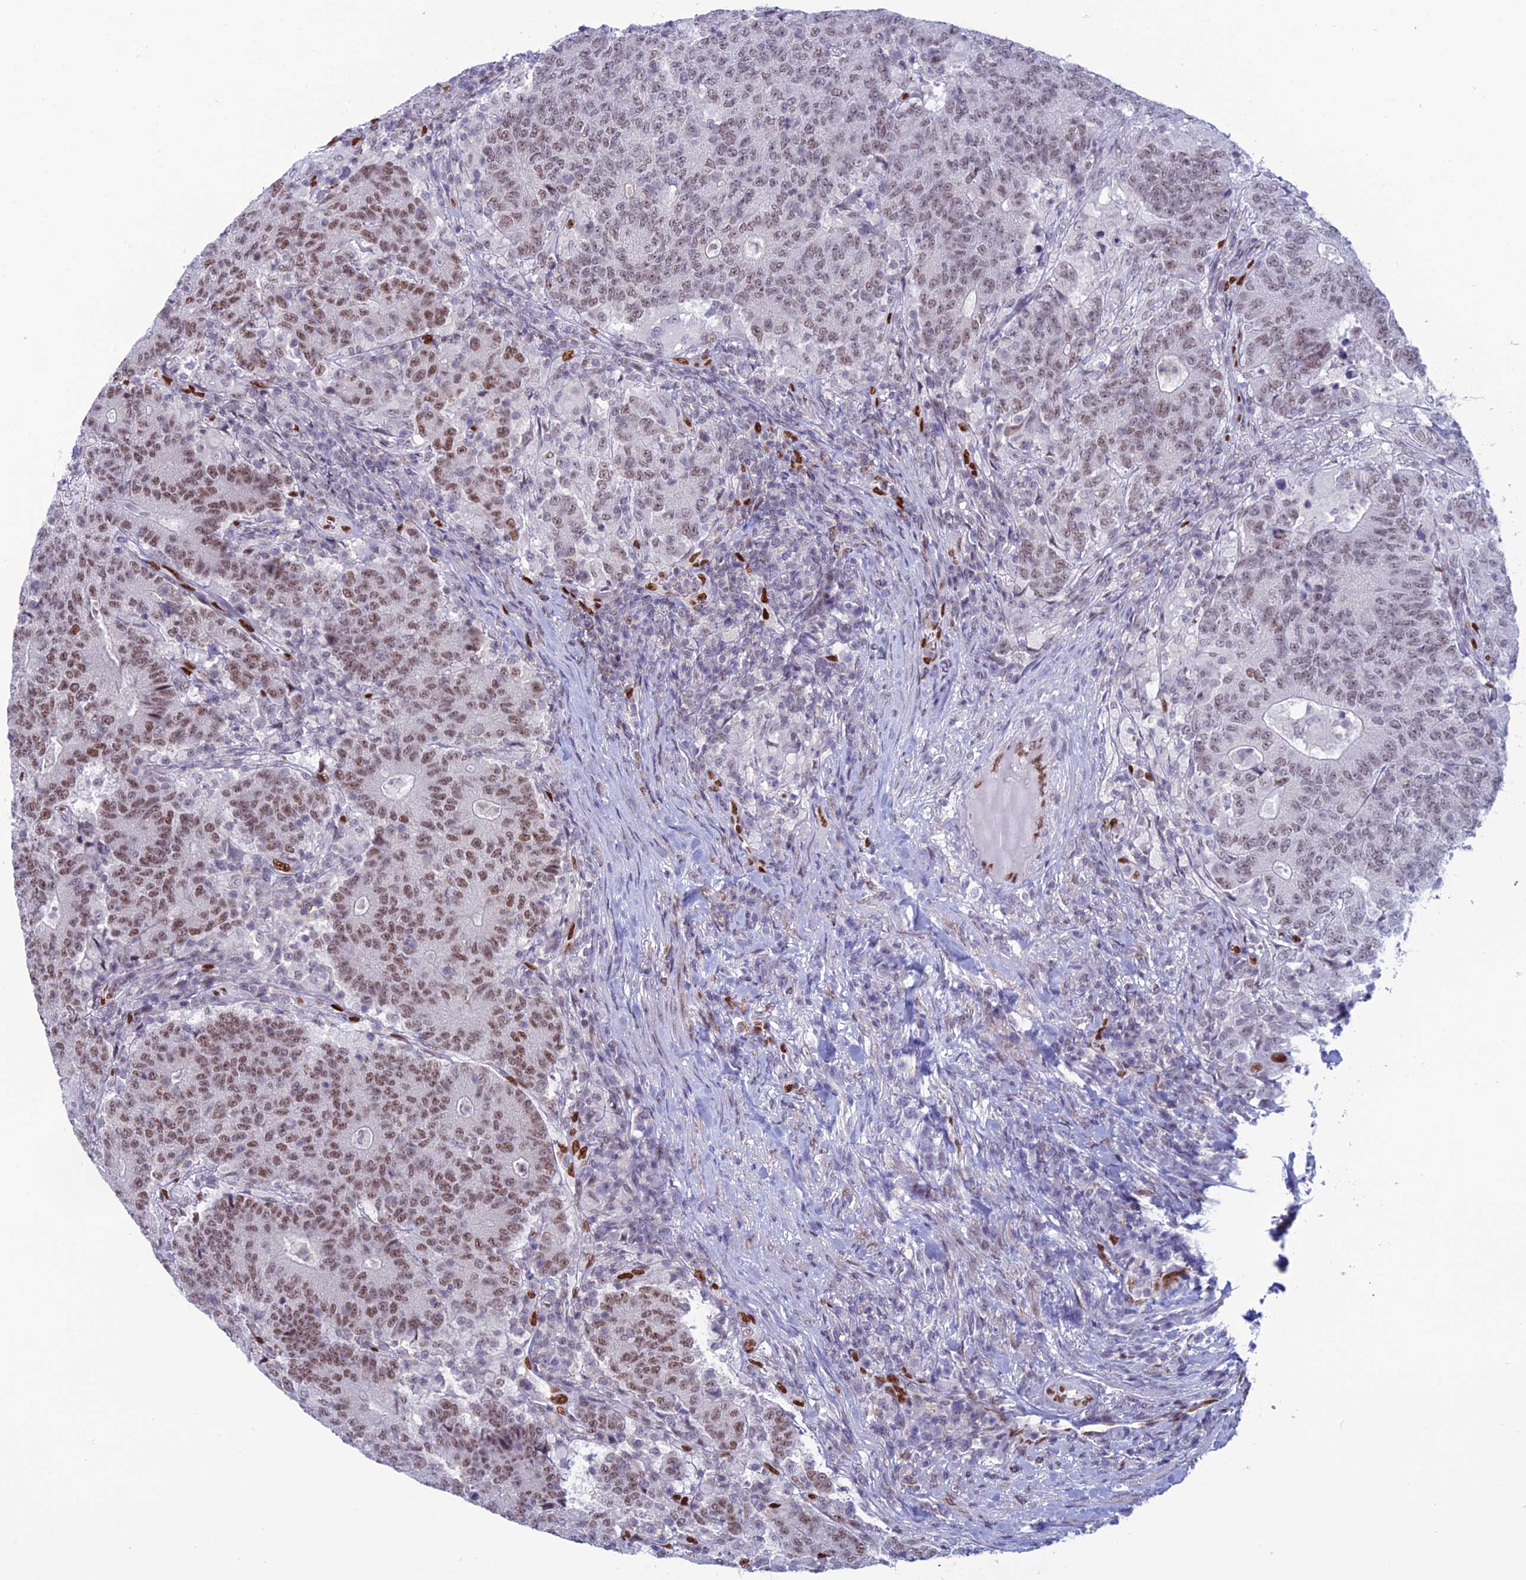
{"staining": {"intensity": "moderate", "quantity": "25%-75%", "location": "nuclear"}, "tissue": "colorectal cancer", "cell_type": "Tumor cells", "image_type": "cancer", "snomed": [{"axis": "morphology", "description": "Adenocarcinoma, NOS"}, {"axis": "topography", "description": "Colon"}], "caption": "Immunohistochemistry staining of colorectal cancer (adenocarcinoma), which demonstrates medium levels of moderate nuclear positivity in approximately 25%-75% of tumor cells indicating moderate nuclear protein expression. The staining was performed using DAB (3,3'-diaminobenzidine) (brown) for protein detection and nuclei were counterstained in hematoxylin (blue).", "gene": "NOL4L", "patient": {"sex": "female", "age": 75}}